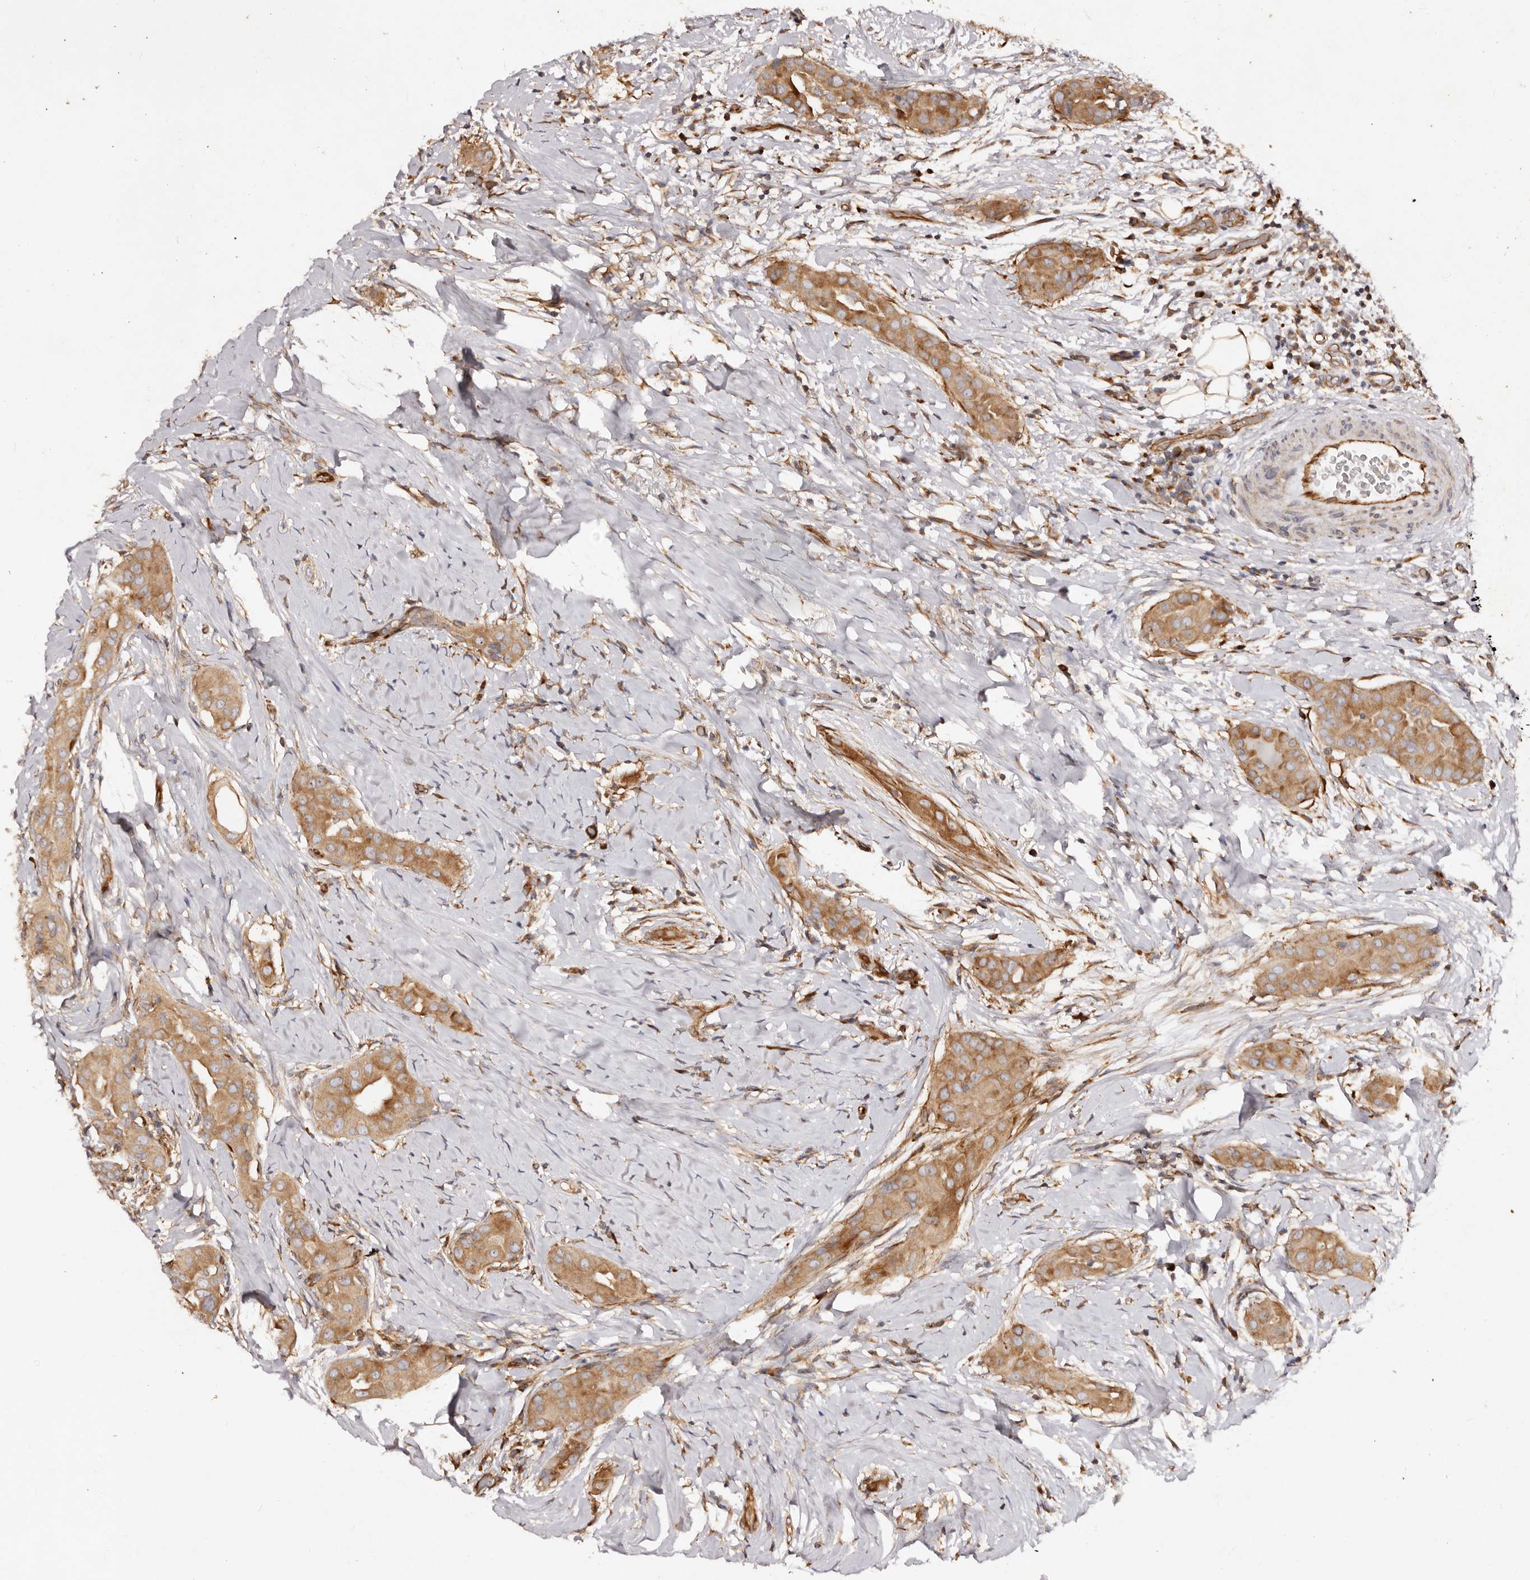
{"staining": {"intensity": "moderate", "quantity": ">75%", "location": "cytoplasmic/membranous"}, "tissue": "thyroid cancer", "cell_type": "Tumor cells", "image_type": "cancer", "snomed": [{"axis": "morphology", "description": "Papillary adenocarcinoma, NOS"}, {"axis": "topography", "description": "Thyroid gland"}], "caption": "Tumor cells demonstrate medium levels of moderate cytoplasmic/membranous staining in approximately >75% of cells in human papillary adenocarcinoma (thyroid). The staining is performed using DAB (3,3'-diaminobenzidine) brown chromogen to label protein expression. The nuclei are counter-stained blue using hematoxylin.", "gene": "RPS6", "patient": {"sex": "male", "age": 33}}